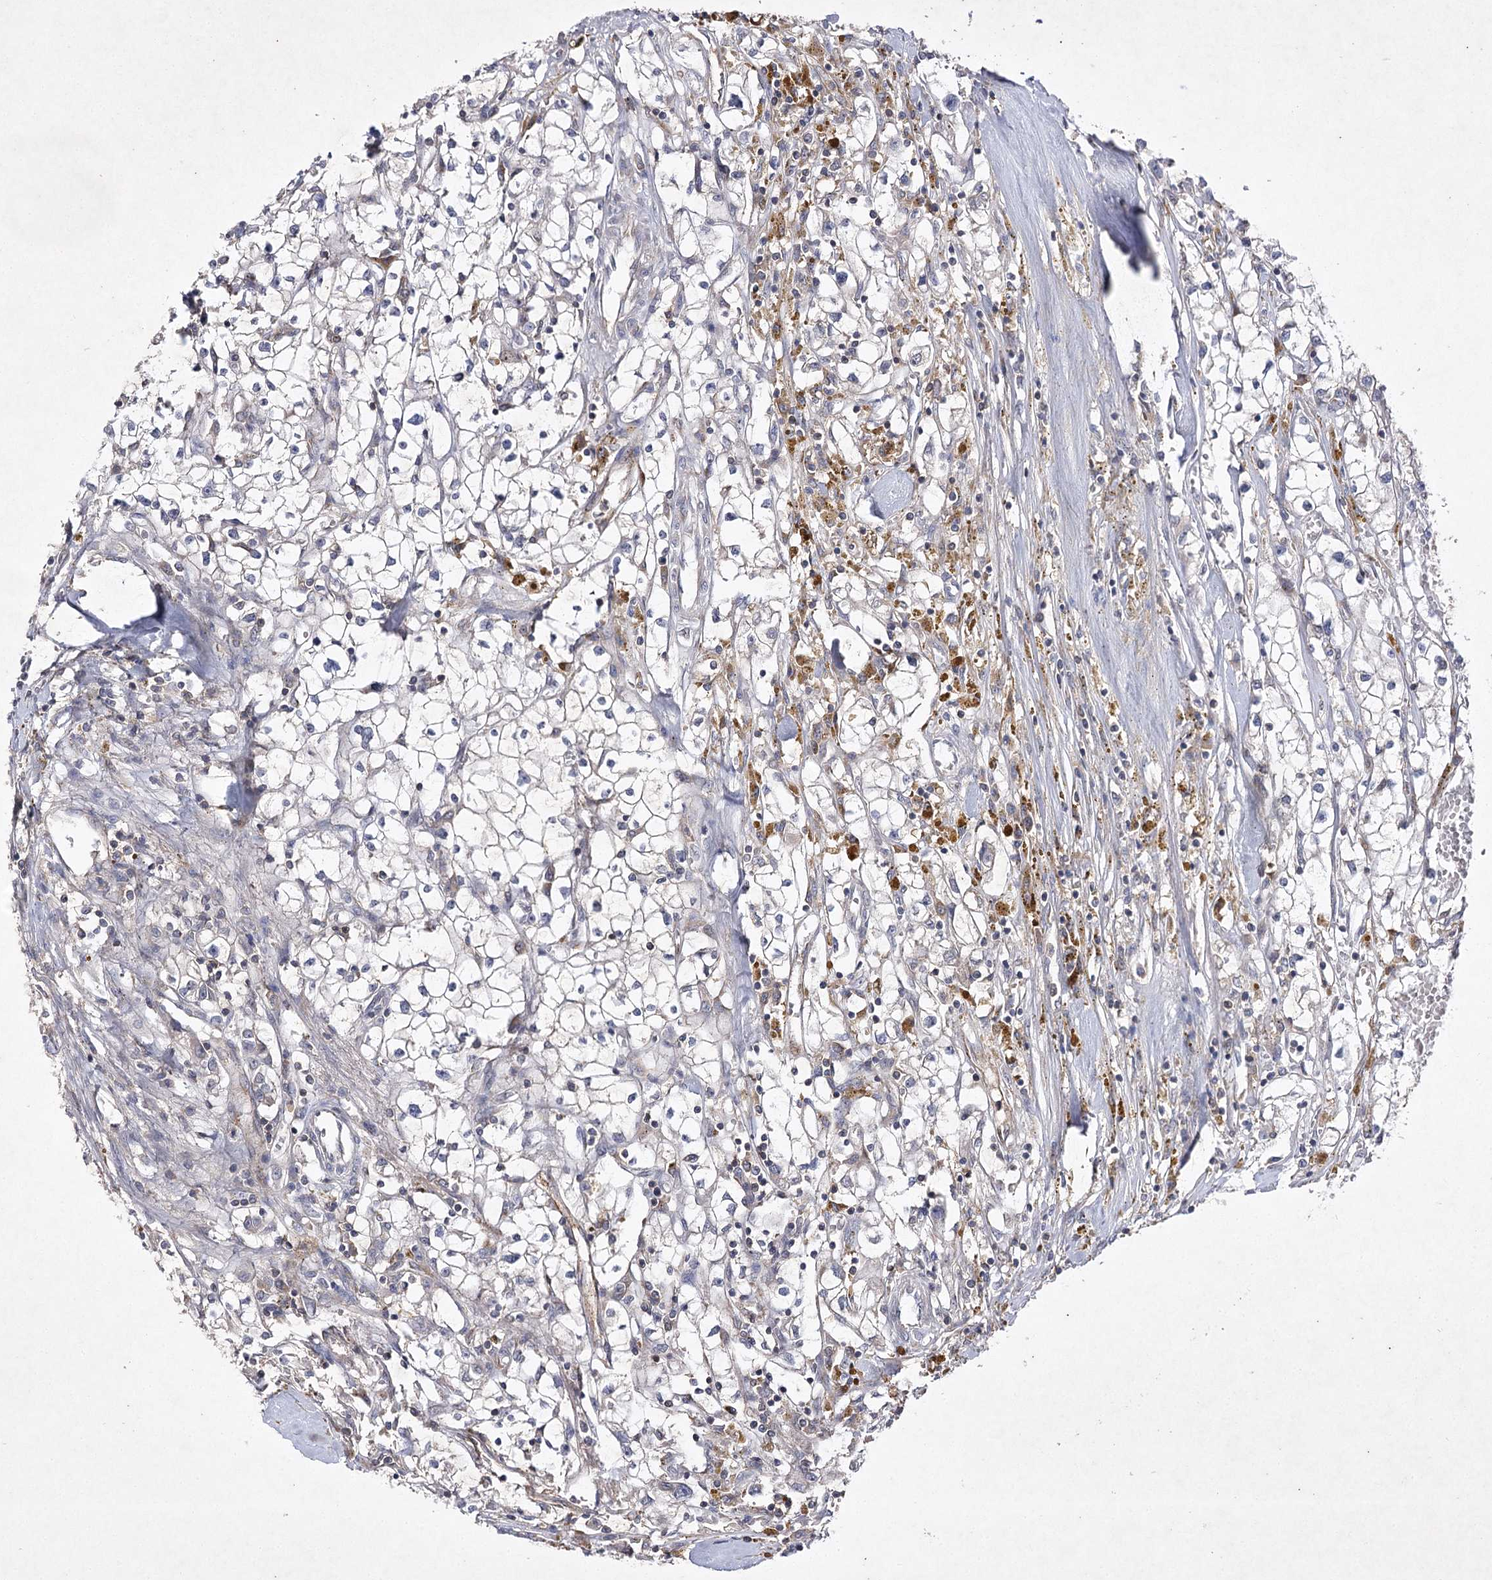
{"staining": {"intensity": "negative", "quantity": "none", "location": "none"}, "tissue": "renal cancer", "cell_type": "Tumor cells", "image_type": "cancer", "snomed": [{"axis": "morphology", "description": "Adenocarcinoma, NOS"}, {"axis": "topography", "description": "Kidney"}], "caption": "High power microscopy micrograph of an IHC photomicrograph of adenocarcinoma (renal), revealing no significant expression in tumor cells.", "gene": "BCR", "patient": {"sex": "male", "age": 56}}